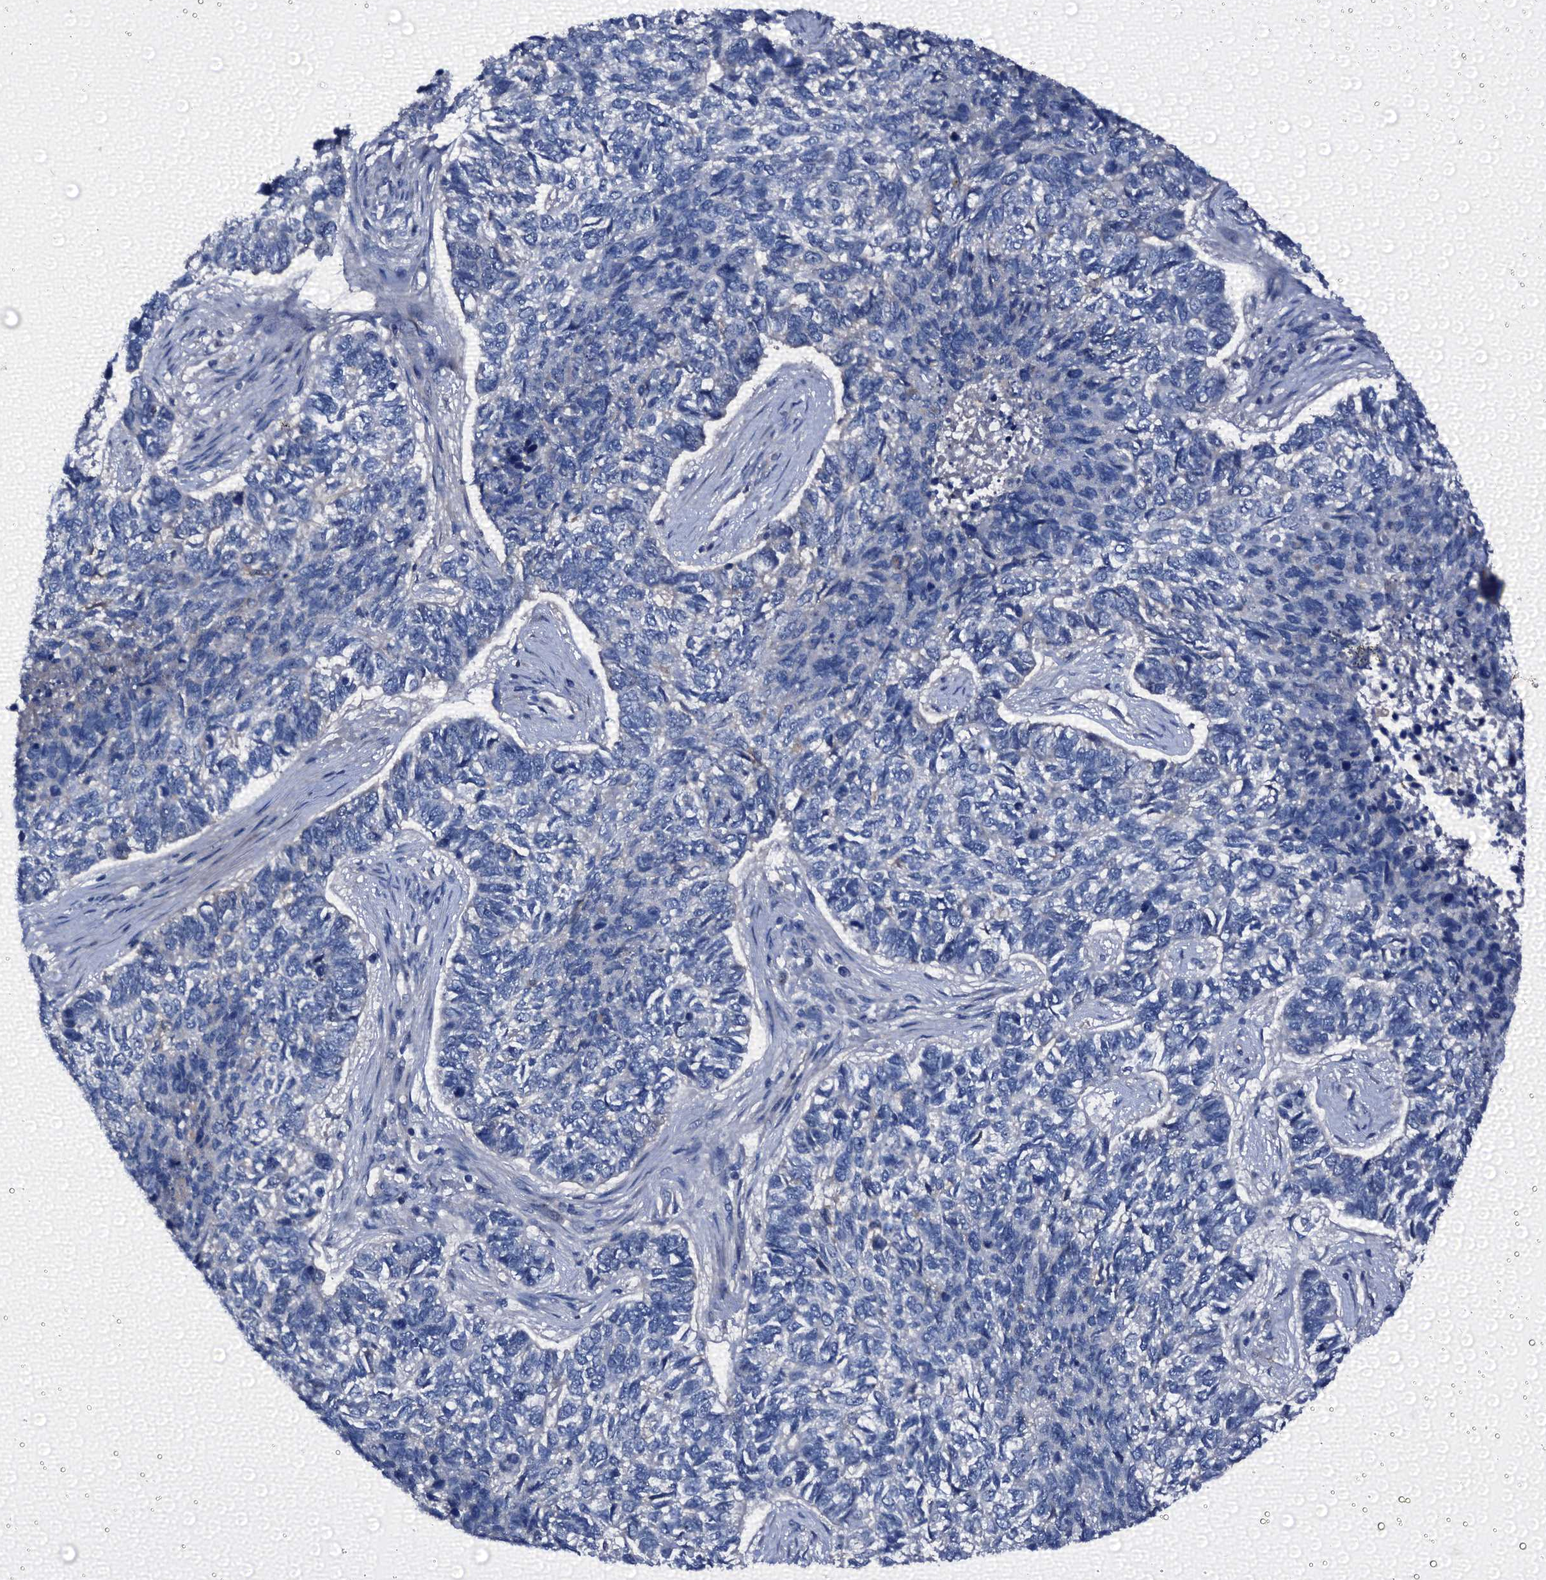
{"staining": {"intensity": "negative", "quantity": "none", "location": "none"}, "tissue": "skin cancer", "cell_type": "Tumor cells", "image_type": "cancer", "snomed": [{"axis": "morphology", "description": "Basal cell carcinoma"}, {"axis": "topography", "description": "Skin"}], "caption": "The image shows no staining of tumor cells in basal cell carcinoma (skin).", "gene": "EMG1", "patient": {"sex": "female", "age": 65}}